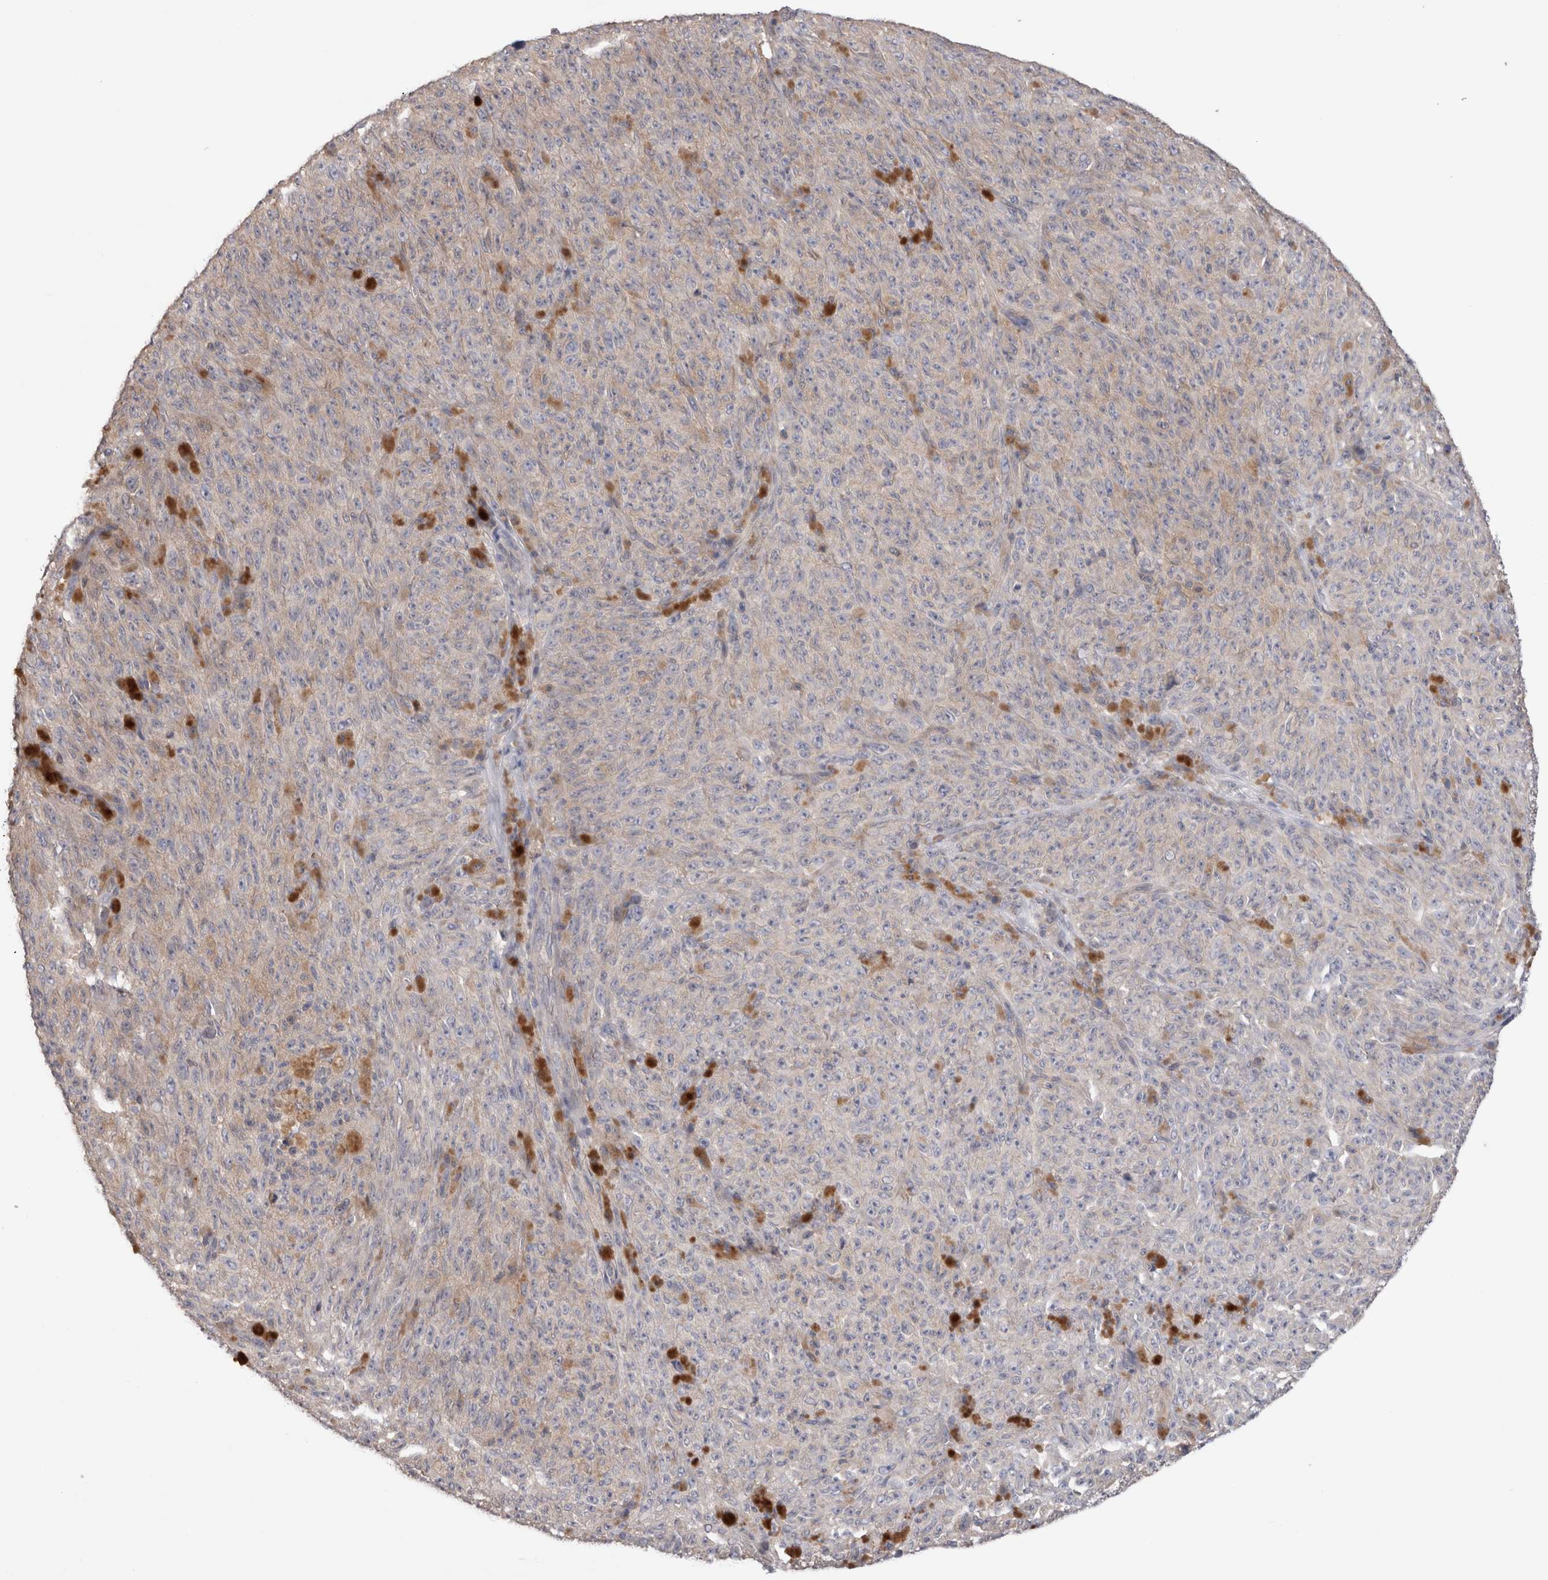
{"staining": {"intensity": "negative", "quantity": "none", "location": "none"}, "tissue": "melanoma", "cell_type": "Tumor cells", "image_type": "cancer", "snomed": [{"axis": "morphology", "description": "Malignant melanoma, NOS"}, {"axis": "topography", "description": "Skin"}], "caption": "DAB immunohistochemical staining of human malignant melanoma reveals no significant expression in tumor cells.", "gene": "OTOR", "patient": {"sex": "female", "age": 82}}